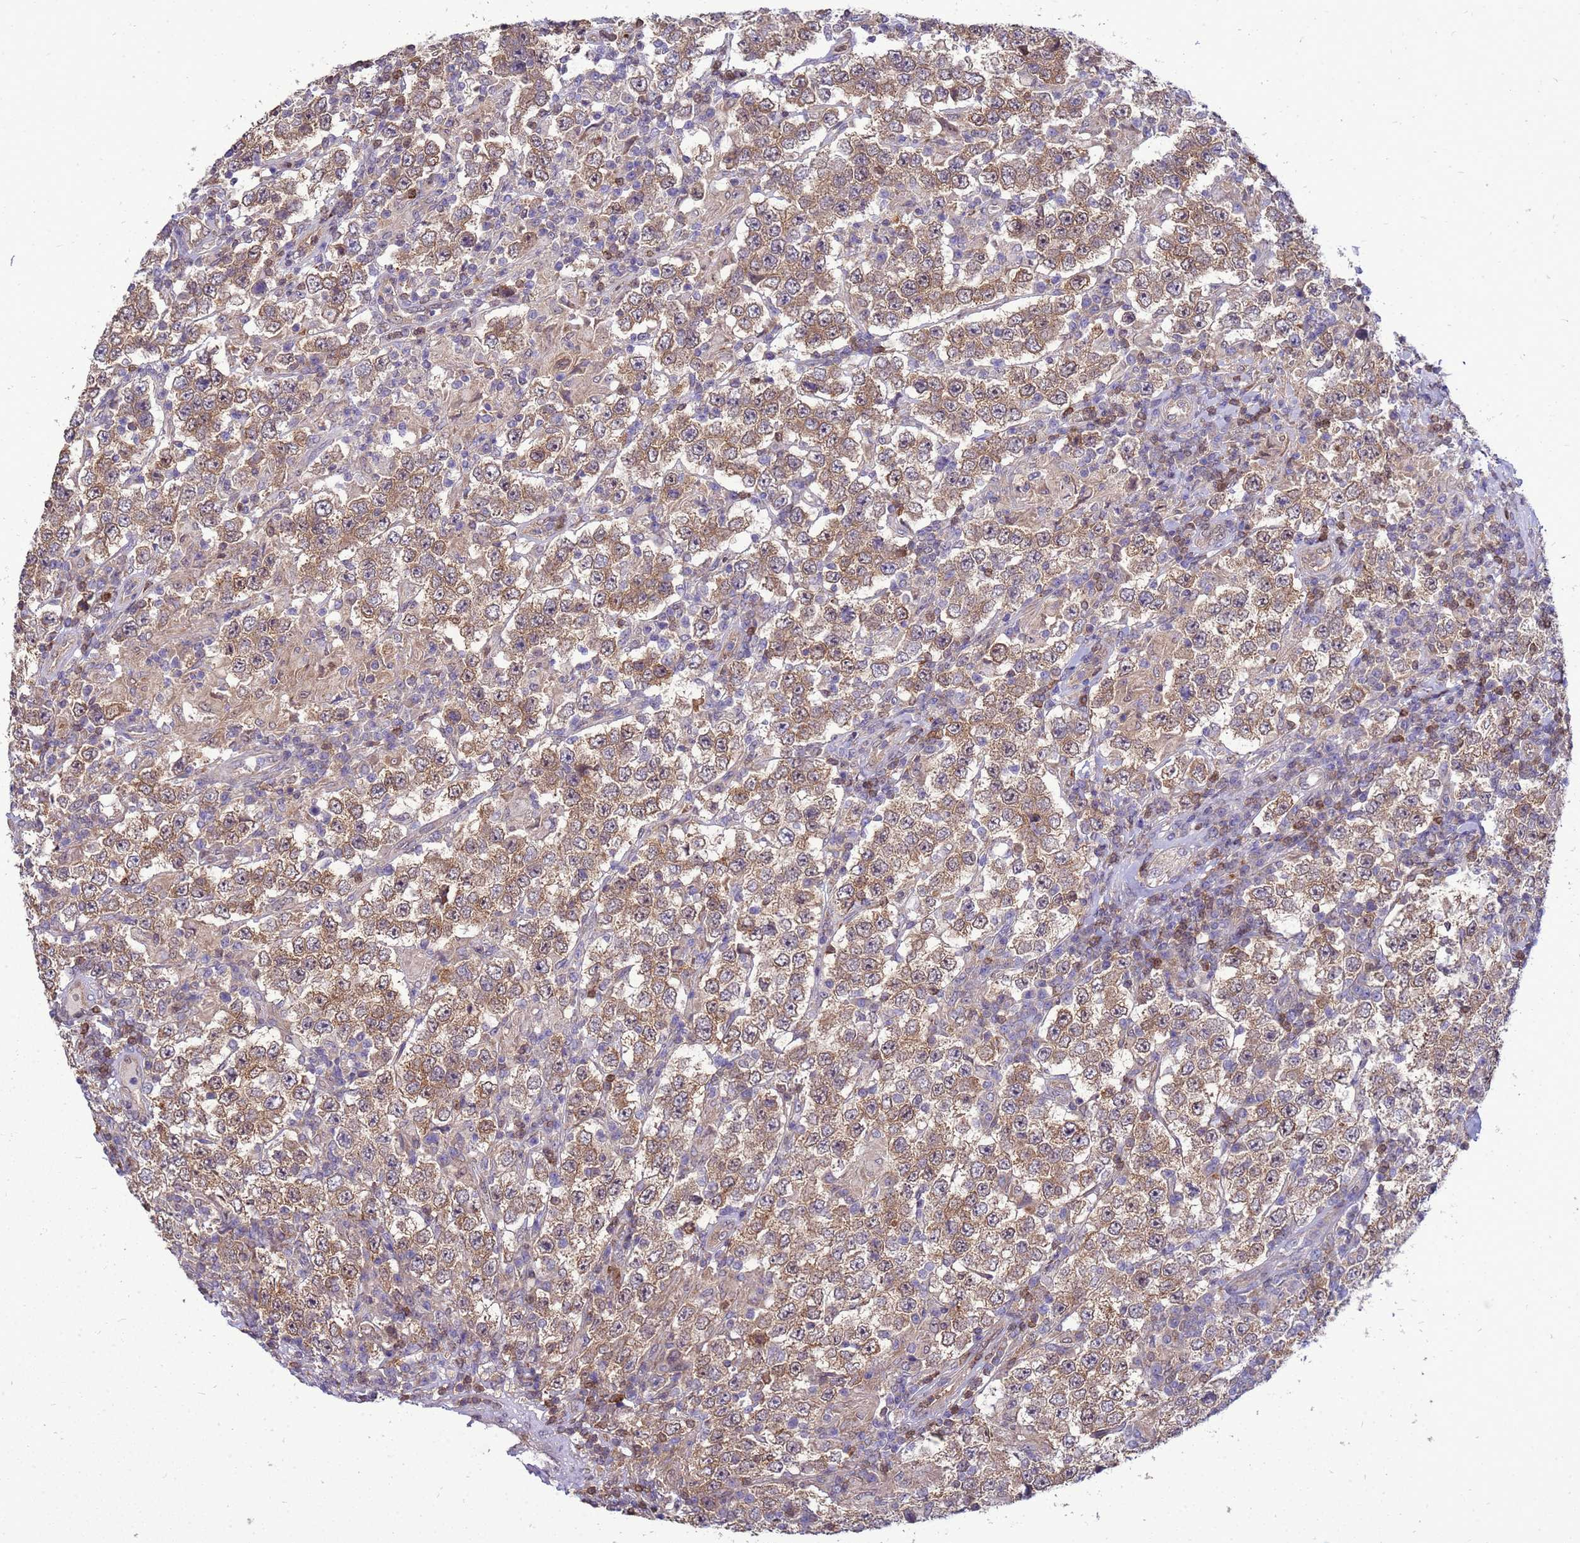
{"staining": {"intensity": "moderate", "quantity": ">75%", "location": "cytoplasmic/membranous"}, "tissue": "testis cancer", "cell_type": "Tumor cells", "image_type": "cancer", "snomed": [{"axis": "morphology", "description": "Normal tissue, NOS"}, {"axis": "morphology", "description": "Urothelial carcinoma, High grade"}, {"axis": "morphology", "description": "Seminoma, NOS"}, {"axis": "morphology", "description": "Carcinoma, Embryonal, NOS"}, {"axis": "topography", "description": "Urinary bladder"}, {"axis": "topography", "description": "Testis"}], "caption": "Immunohistochemistry (IHC) micrograph of neoplastic tissue: testis cancer (urothelial carcinoma (high-grade)) stained using IHC reveals medium levels of moderate protein expression localized specifically in the cytoplasmic/membranous of tumor cells, appearing as a cytoplasmic/membranous brown color.", "gene": "EIF4EBP3", "patient": {"sex": "male", "age": 41}}